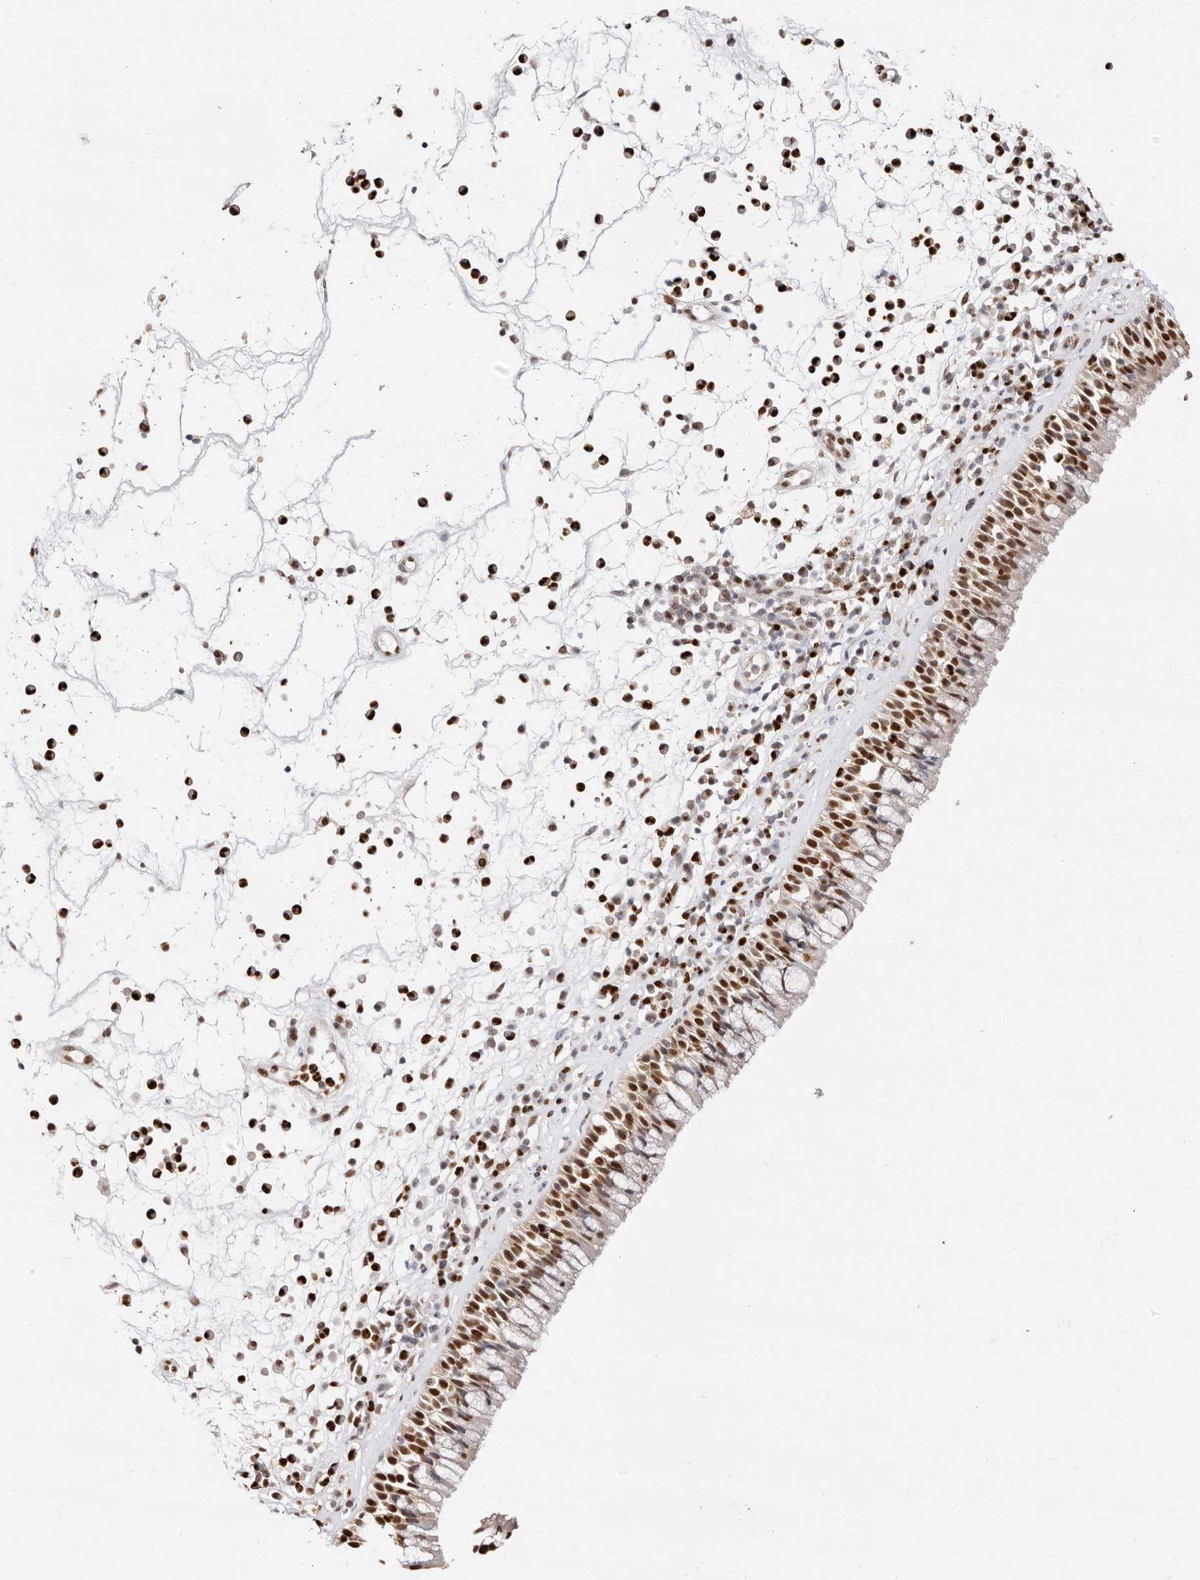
{"staining": {"intensity": "strong", "quantity": ">75%", "location": "nuclear"}, "tissue": "nasopharynx", "cell_type": "Respiratory epithelial cells", "image_type": "normal", "snomed": [{"axis": "morphology", "description": "Normal tissue, NOS"}, {"axis": "morphology", "description": "Inflammation, NOS"}, {"axis": "morphology", "description": "Malignant melanoma, Metastatic site"}, {"axis": "topography", "description": "Nasopharynx"}], "caption": "Nasopharynx stained with DAB (3,3'-diaminobenzidine) IHC displays high levels of strong nuclear expression in about >75% of respiratory epithelial cells.", "gene": "TKT", "patient": {"sex": "male", "age": 70}}